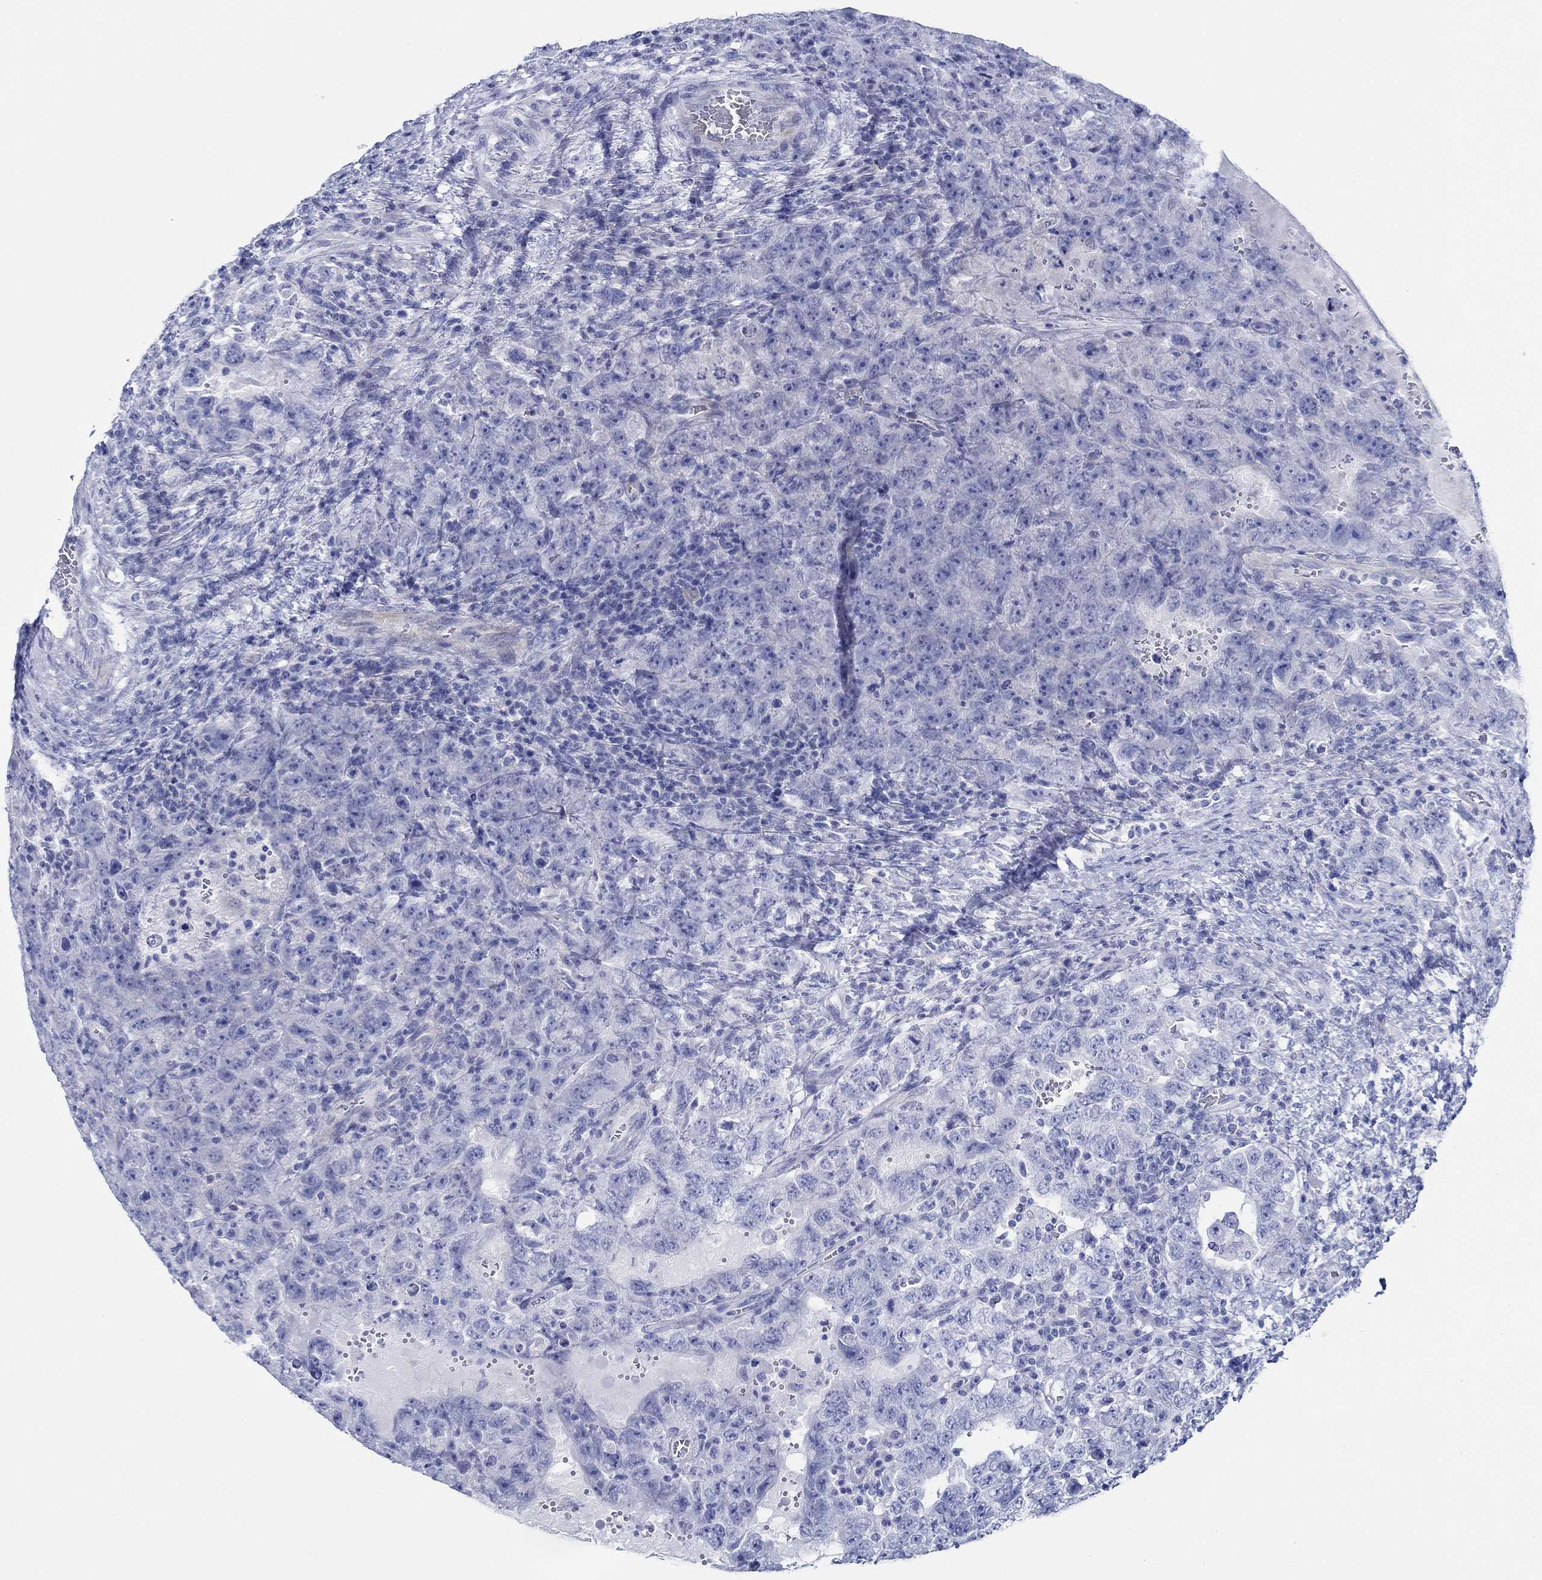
{"staining": {"intensity": "negative", "quantity": "none", "location": "none"}, "tissue": "testis cancer", "cell_type": "Tumor cells", "image_type": "cancer", "snomed": [{"axis": "morphology", "description": "Carcinoma, Embryonal, NOS"}, {"axis": "topography", "description": "Testis"}], "caption": "DAB (3,3'-diaminobenzidine) immunohistochemical staining of human testis embryonal carcinoma reveals no significant positivity in tumor cells.", "gene": "IGFBP6", "patient": {"sex": "male", "age": 26}}